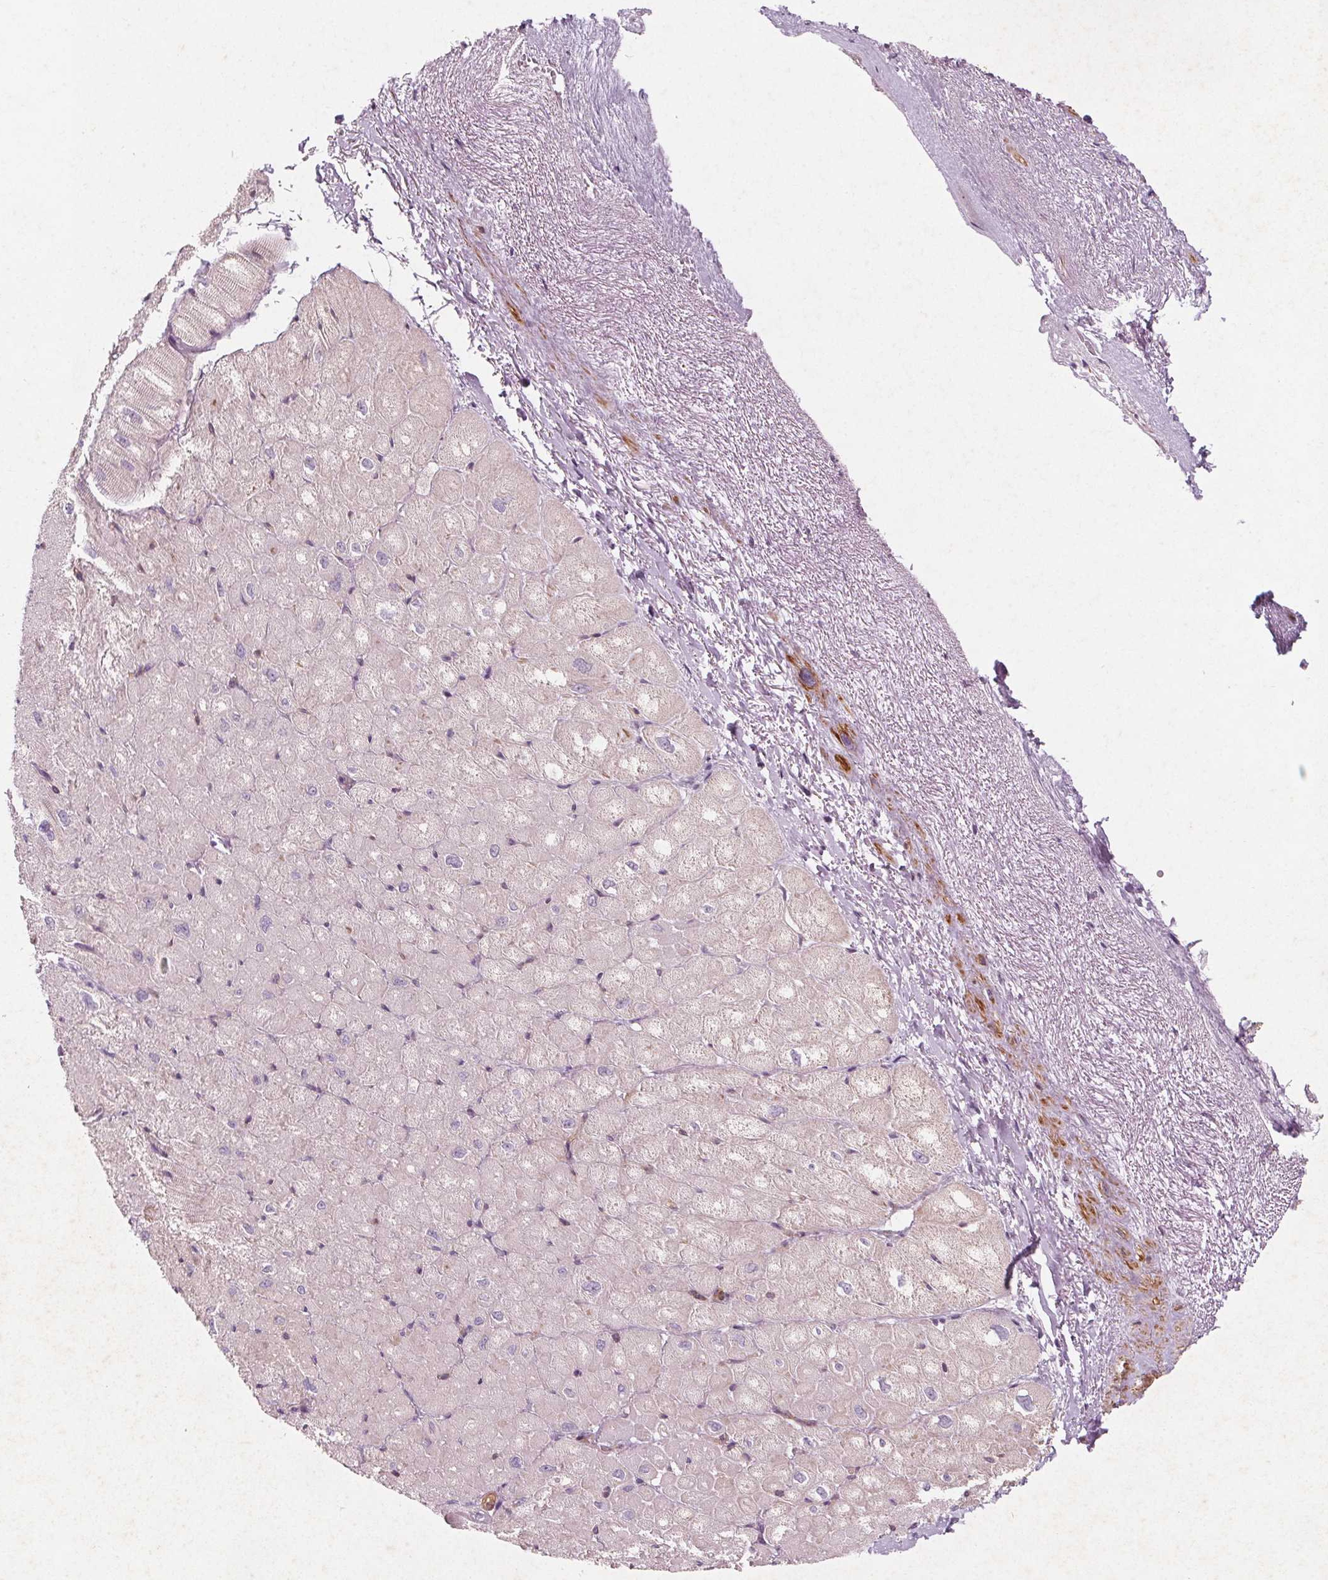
{"staining": {"intensity": "weak", "quantity": "25%-75%", "location": "cytoplasmic/membranous"}, "tissue": "heart muscle", "cell_type": "Cardiomyocytes", "image_type": "normal", "snomed": [{"axis": "morphology", "description": "Normal tissue, NOS"}, {"axis": "topography", "description": "Heart"}], "caption": "Heart muscle stained with DAB (3,3'-diaminobenzidine) IHC demonstrates low levels of weak cytoplasmic/membranous staining in approximately 25%-75% of cardiomyocytes.", "gene": "ADAM33", "patient": {"sex": "male", "age": 62}}